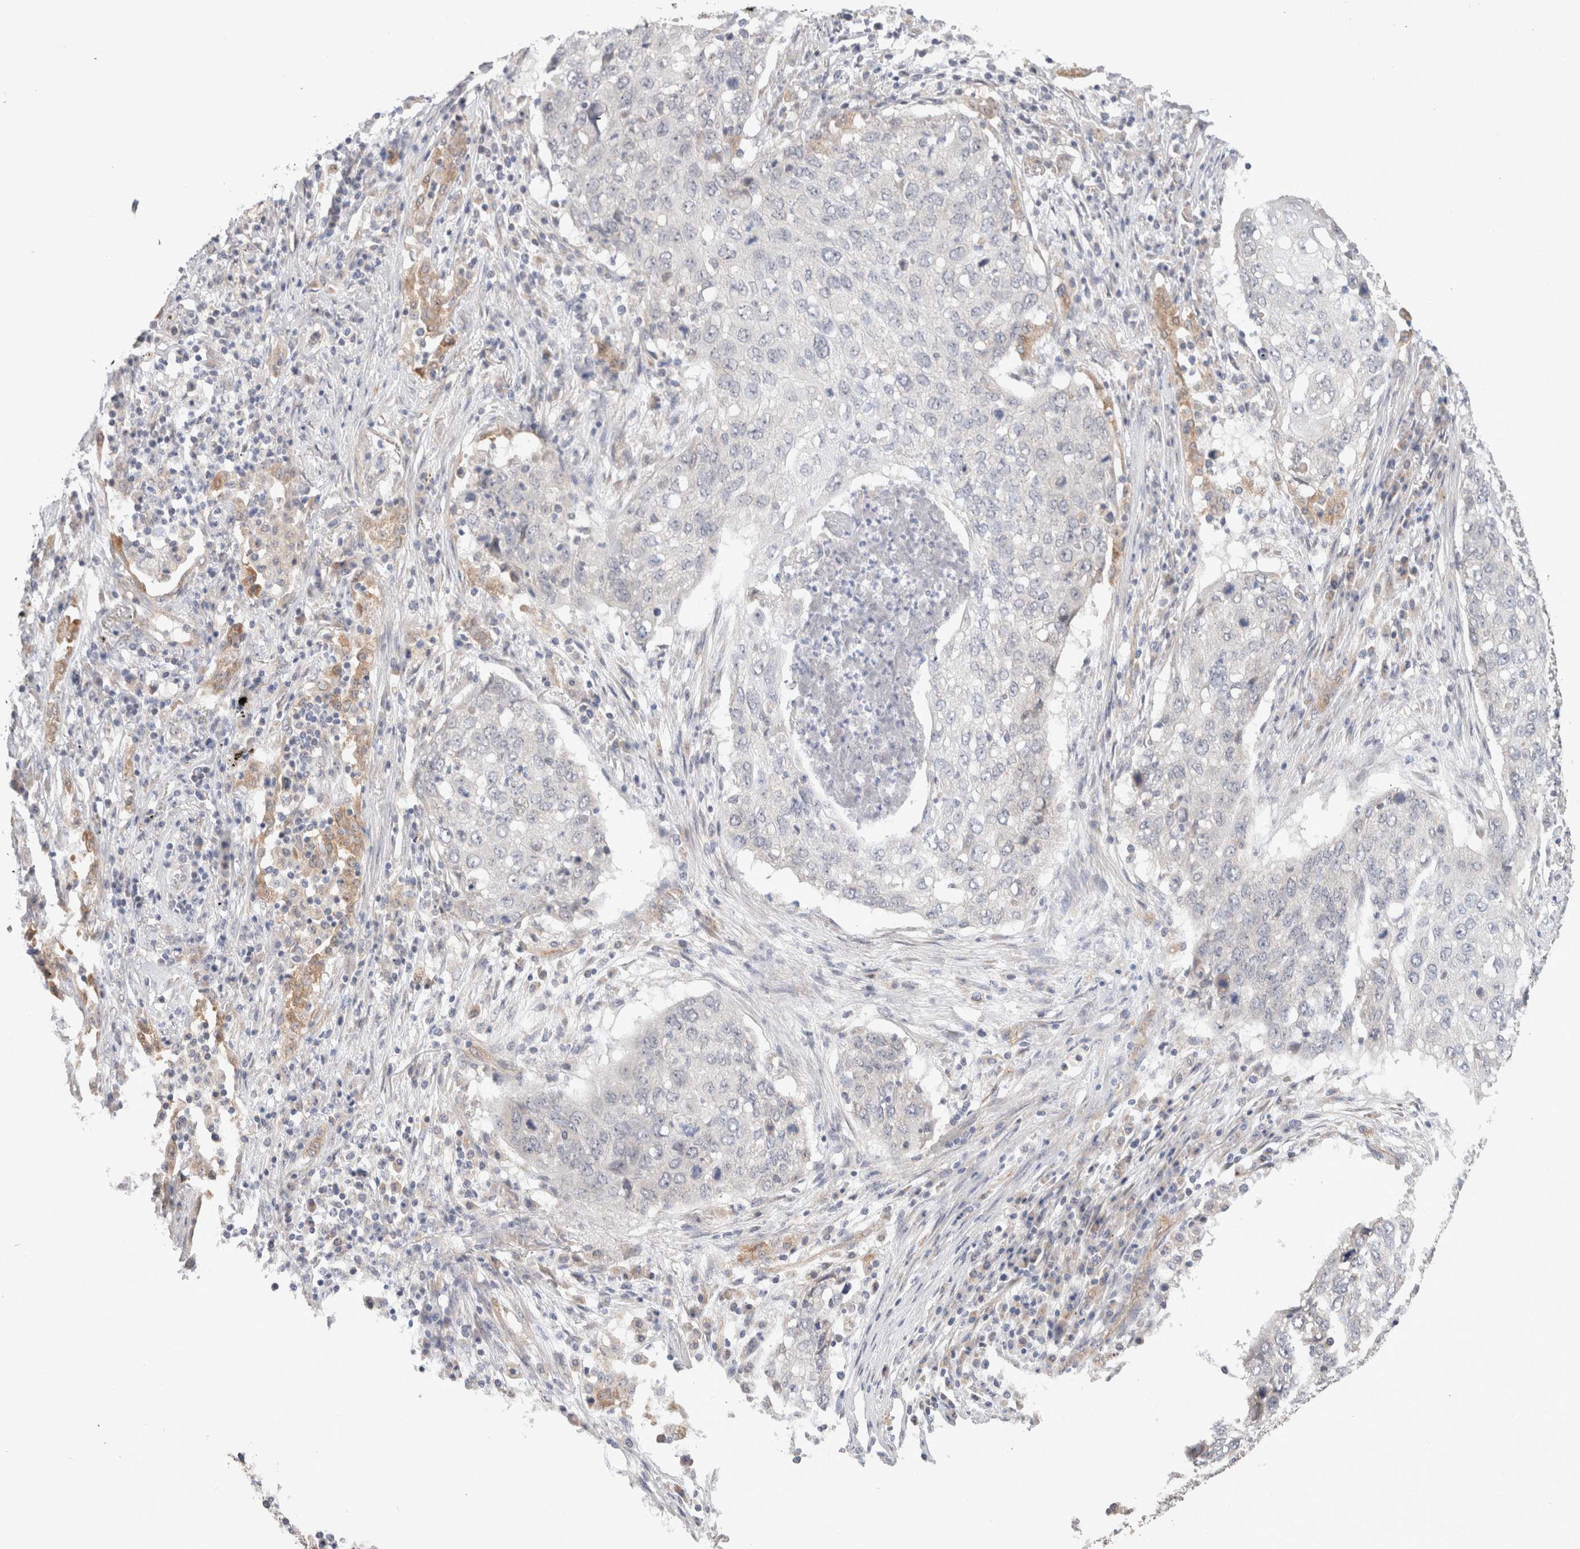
{"staining": {"intensity": "negative", "quantity": "none", "location": "none"}, "tissue": "lung cancer", "cell_type": "Tumor cells", "image_type": "cancer", "snomed": [{"axis": "morphology", "description": "Squamous cell carcinoma, NOS"}, {"axis": "topography", "description": "Lung"}], "caption": "This is a image of IHC staining of lung cancer (squamous cell carcinoma), which shows no staining in tumor cells.", "gene": "CA13", "patient": {"sex": "female", "age": 63}}